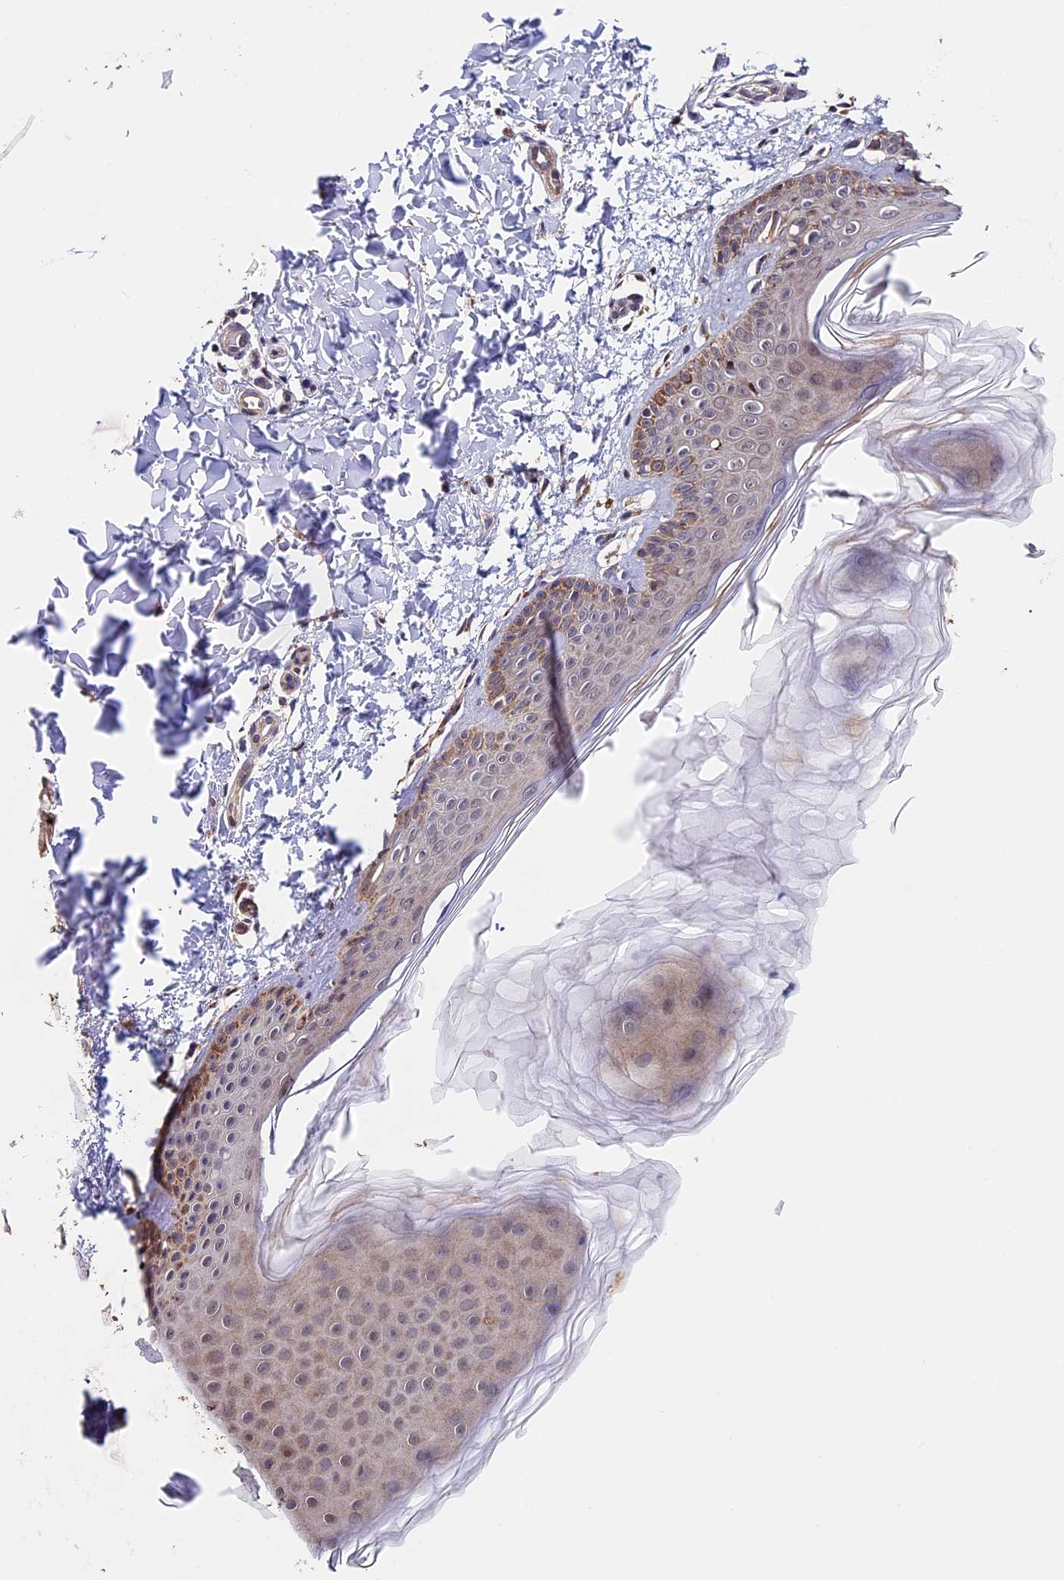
{"staining": {"intensity": "moderate", "quantity": "25%-75%", "location": "cytoplasmic/membranous"}, "tissue": "skin", "cell_type": "Fibroblasts", "image_type": "normal", "snomed": [{"axis": "morphology", "description": "Normal tissue, NOS"}, {"axis": "topography", "description": "Skin"}], "caption": "Immunohistochemical staining of normal human skin exhibits moderate cytoplasmic/membranous protein expression in about 25%-75% of fibroblasts. (Stains: DAB in brown, nuclei in blue, Microscopy: brightfield microscopy at high magnification).", "gene": "RNF17", "patient": {"sex": "male", "age": 36}}